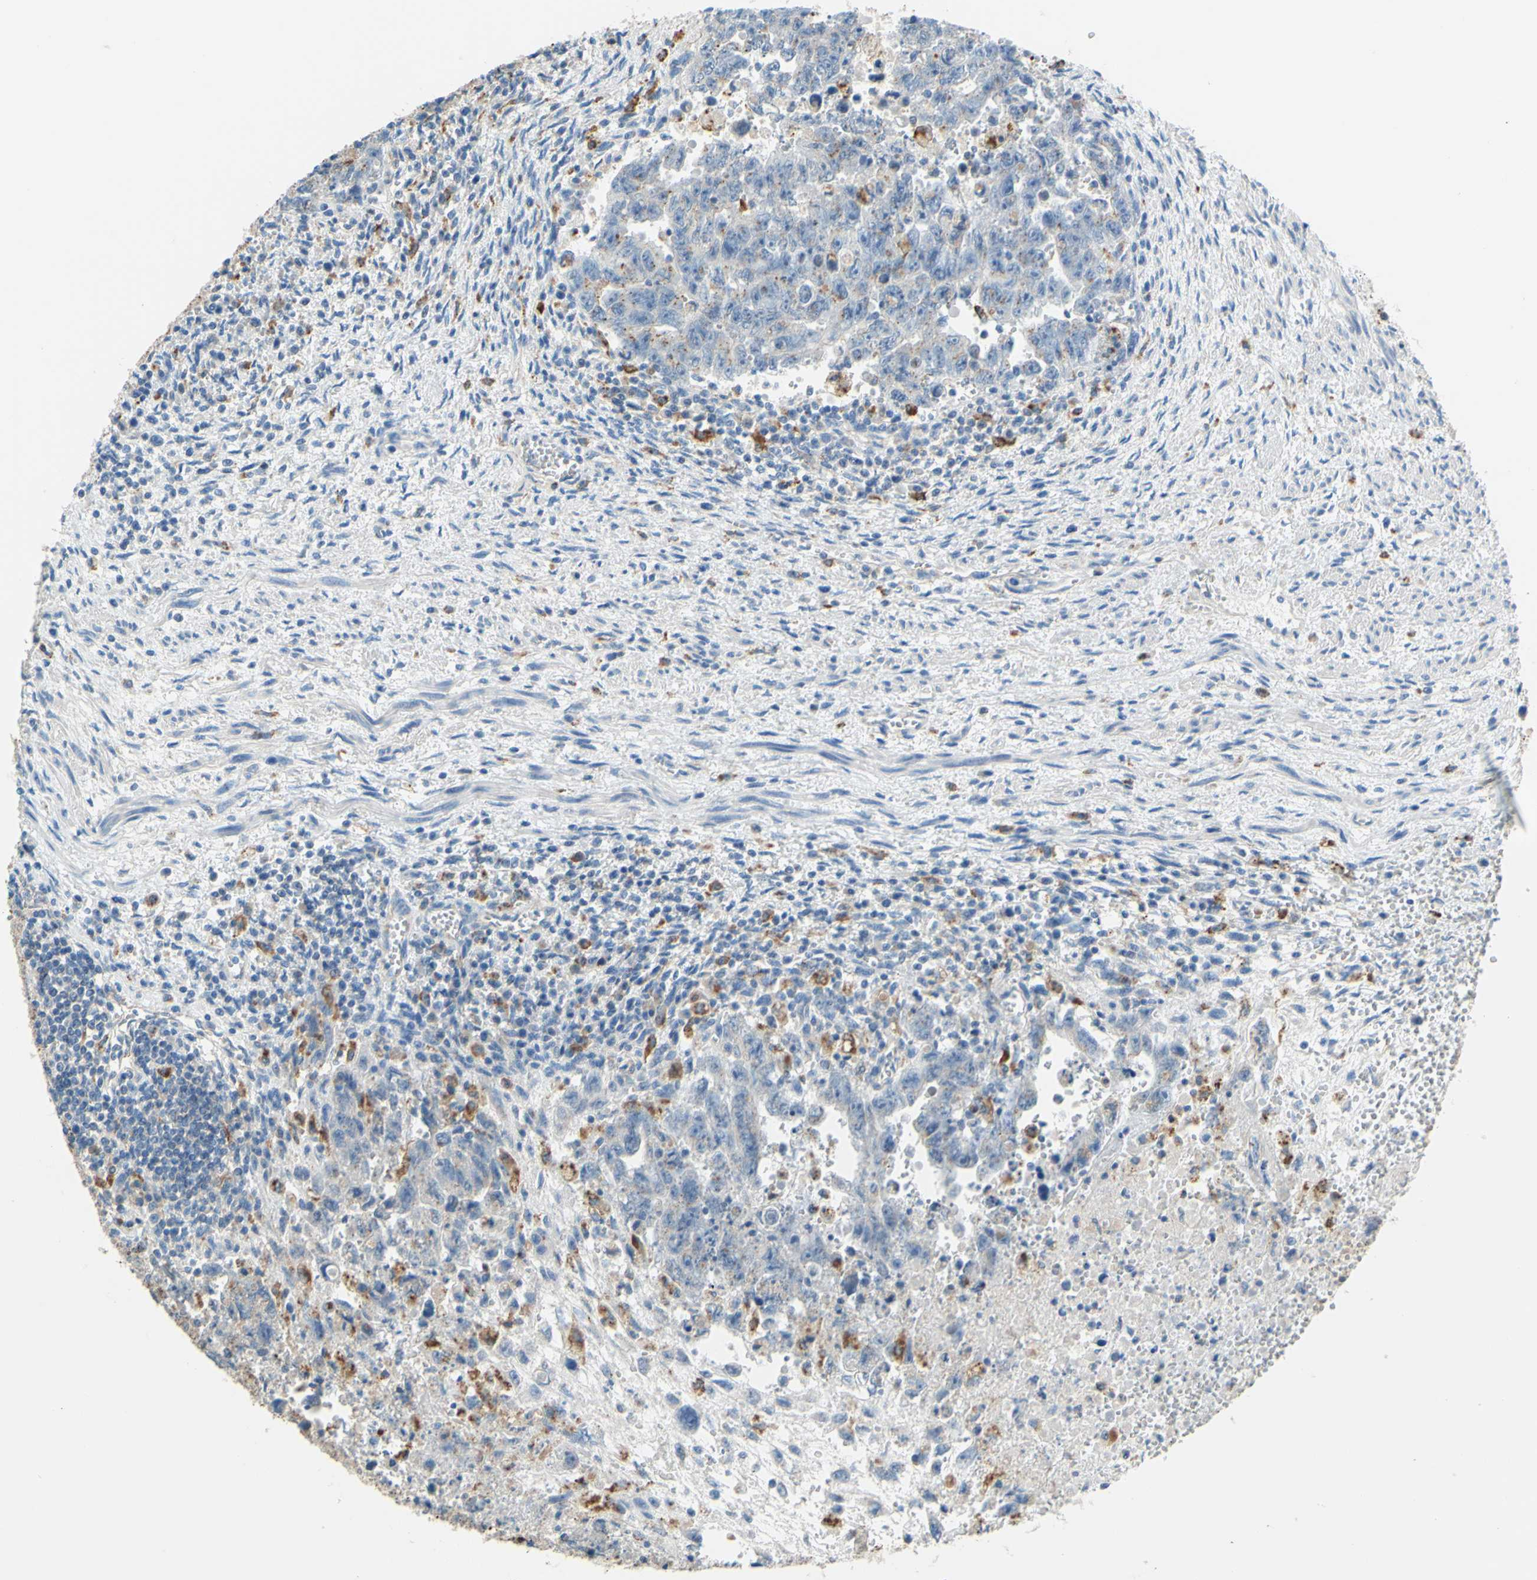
{"staining": {"intensity": "negative", "quantity": "none", "location": "none"}, "tissue": "testis cancer", "cell_type": "Tumor cells", "image_type": "cancer", "snomed": [{"axis": "morphology", "description": "Carcinoma, Embryonal, NOS"}, {"axis": "topography", "description": "Testis"}], "caption": "High power microscopy micrograph of an immunohistochemistry (IHC) histopathology image of testis cancer (embryonal carcinoma), revealing no significant positivity in tumor cells. Brightfield microscopy of immunohistochemistry stained with DAB (brown) and hematoxylin (blue), captured at high magnification.", "gene": "CTSD", "patient": {"sex": "male", "age": 28}}